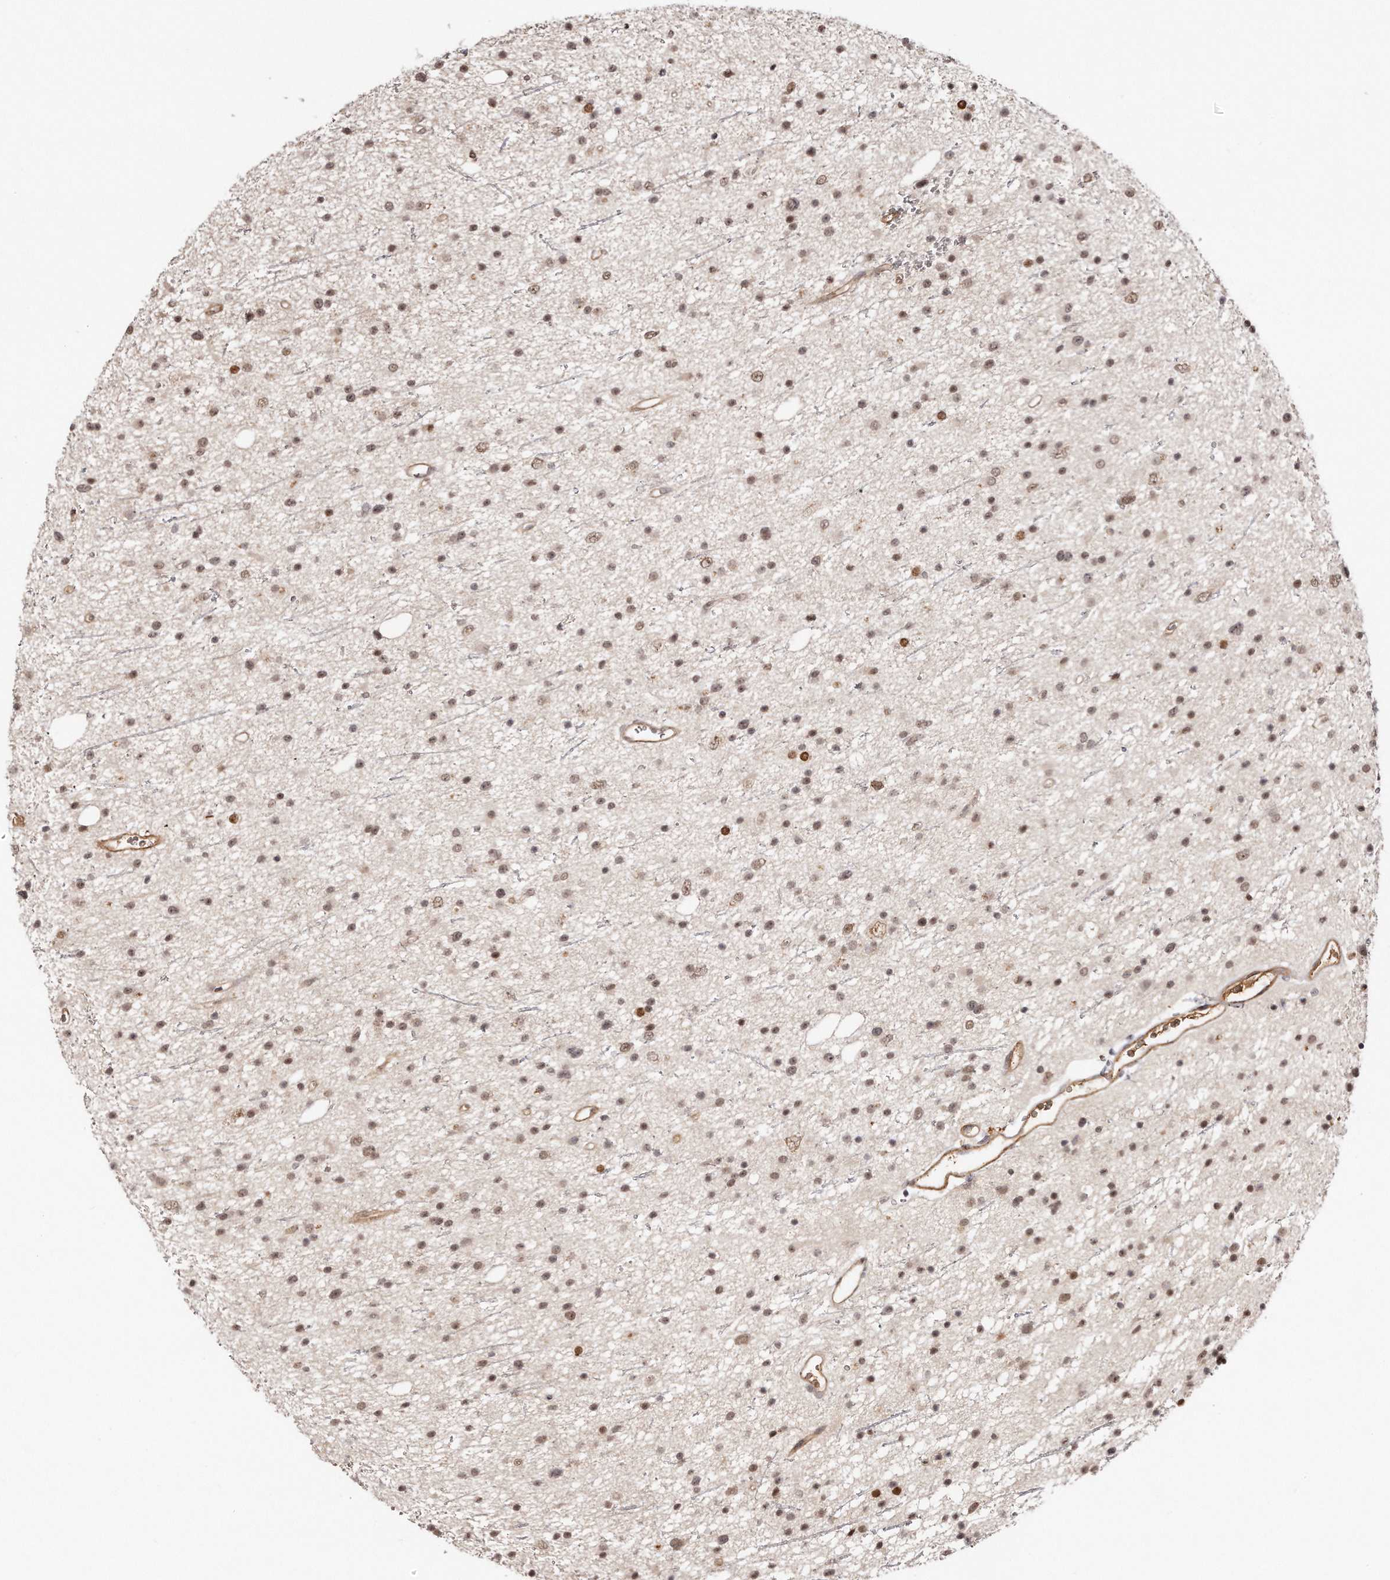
{"staining": {"intensity": "moderate", "quantity": ">75%", "location": "nuclear"}, "tissue": "glioma", "cell_type": "Tumor cells", "image_type": "cancer", "snomed": [{"axis": "morphology", "description": "Glioma, malignant, Low grade"}, {"axis": "topography", "description": "Cerebral cortex"}], "caption": "This image displays malignant glioma (low-grade) stained with immunohistochemistry (IHC) to label a protein in brown. The nuclear of tumor cells show moderate positivity for the protein. Nuclei are counter-stained blue.", "gene": "SOX4", "patient": {"sex": "female", "age": 39}}